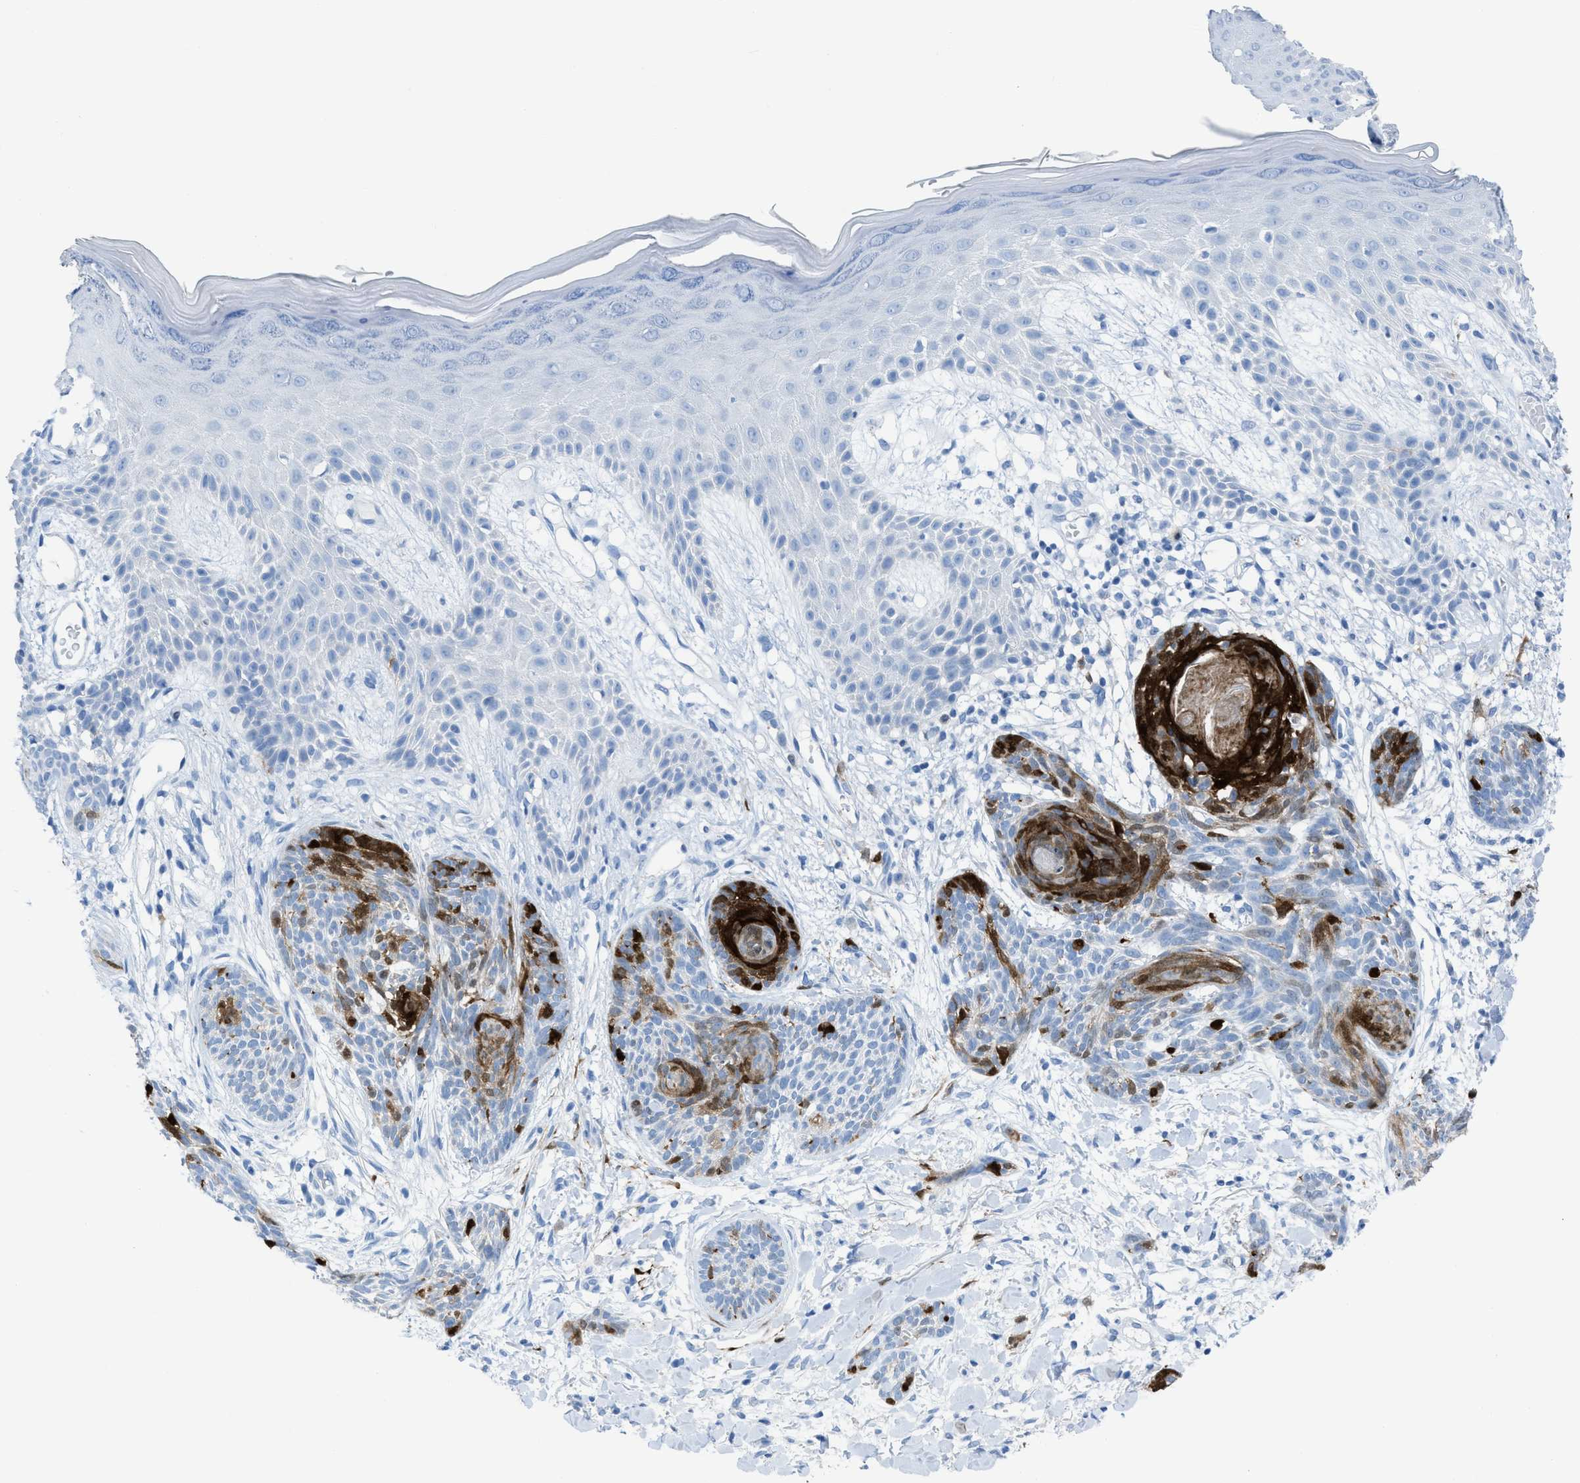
{"staining": {"intensity": "strong", "quantity": "<25%", "location": "cytoplasmic/membranous"}, "tissue": "skin cancer", "cell_type": "Tumor cells", "image_type": "cancer", "snomed": [{"axis": "morphology", "description": "Basal cell carcinoma"}, {"axis": "topography", "description": "Skin"}], "caption": "DAB immunohistochemical staining of human skin basal cell carcinoma shows strong cytoplasmic/membranous protein expression in approximately <25% of tumor cells.", "gene": "CDKN2A", "patient": {"sex": "female", "age": 59}}